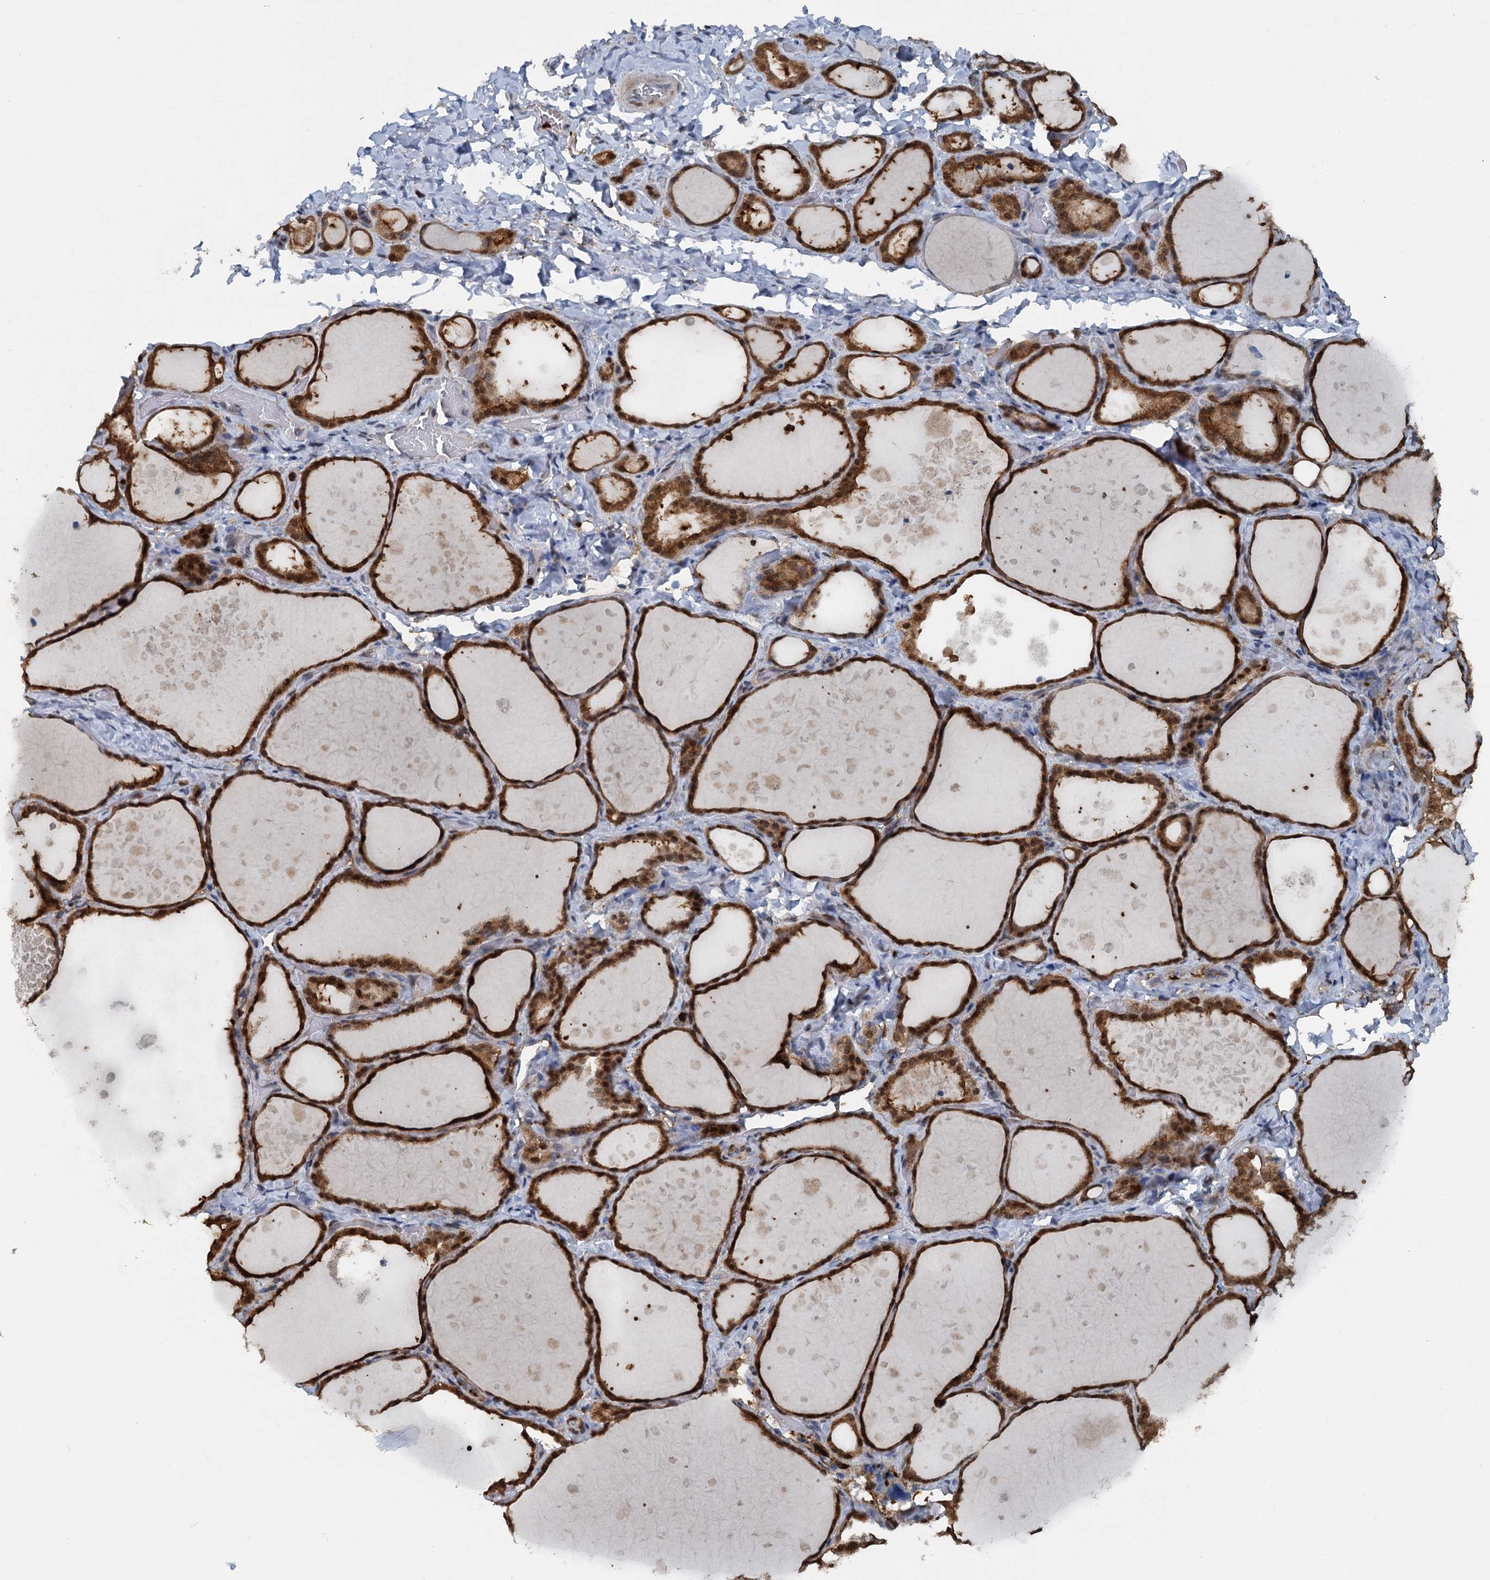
{"staining": {"intensity": "strong", "quantity": ">75%", "location": "cytoplasmic/membranous,nuclear"}, "tissue": "thyroid gland", "cell_type": "Glandular cells", "image_type": "normal", "snomed": [{"axis": "morphology", "description": "Normal tissue, NOS"}, {"axis": "topography", "description": "Thyroid gland"}], "caption": "Human thyroid gland stained with a protein marker exhibits strong staining in glandular cells.", "gene": "GPI", "patient": {"sex": "female", "age": 44}}